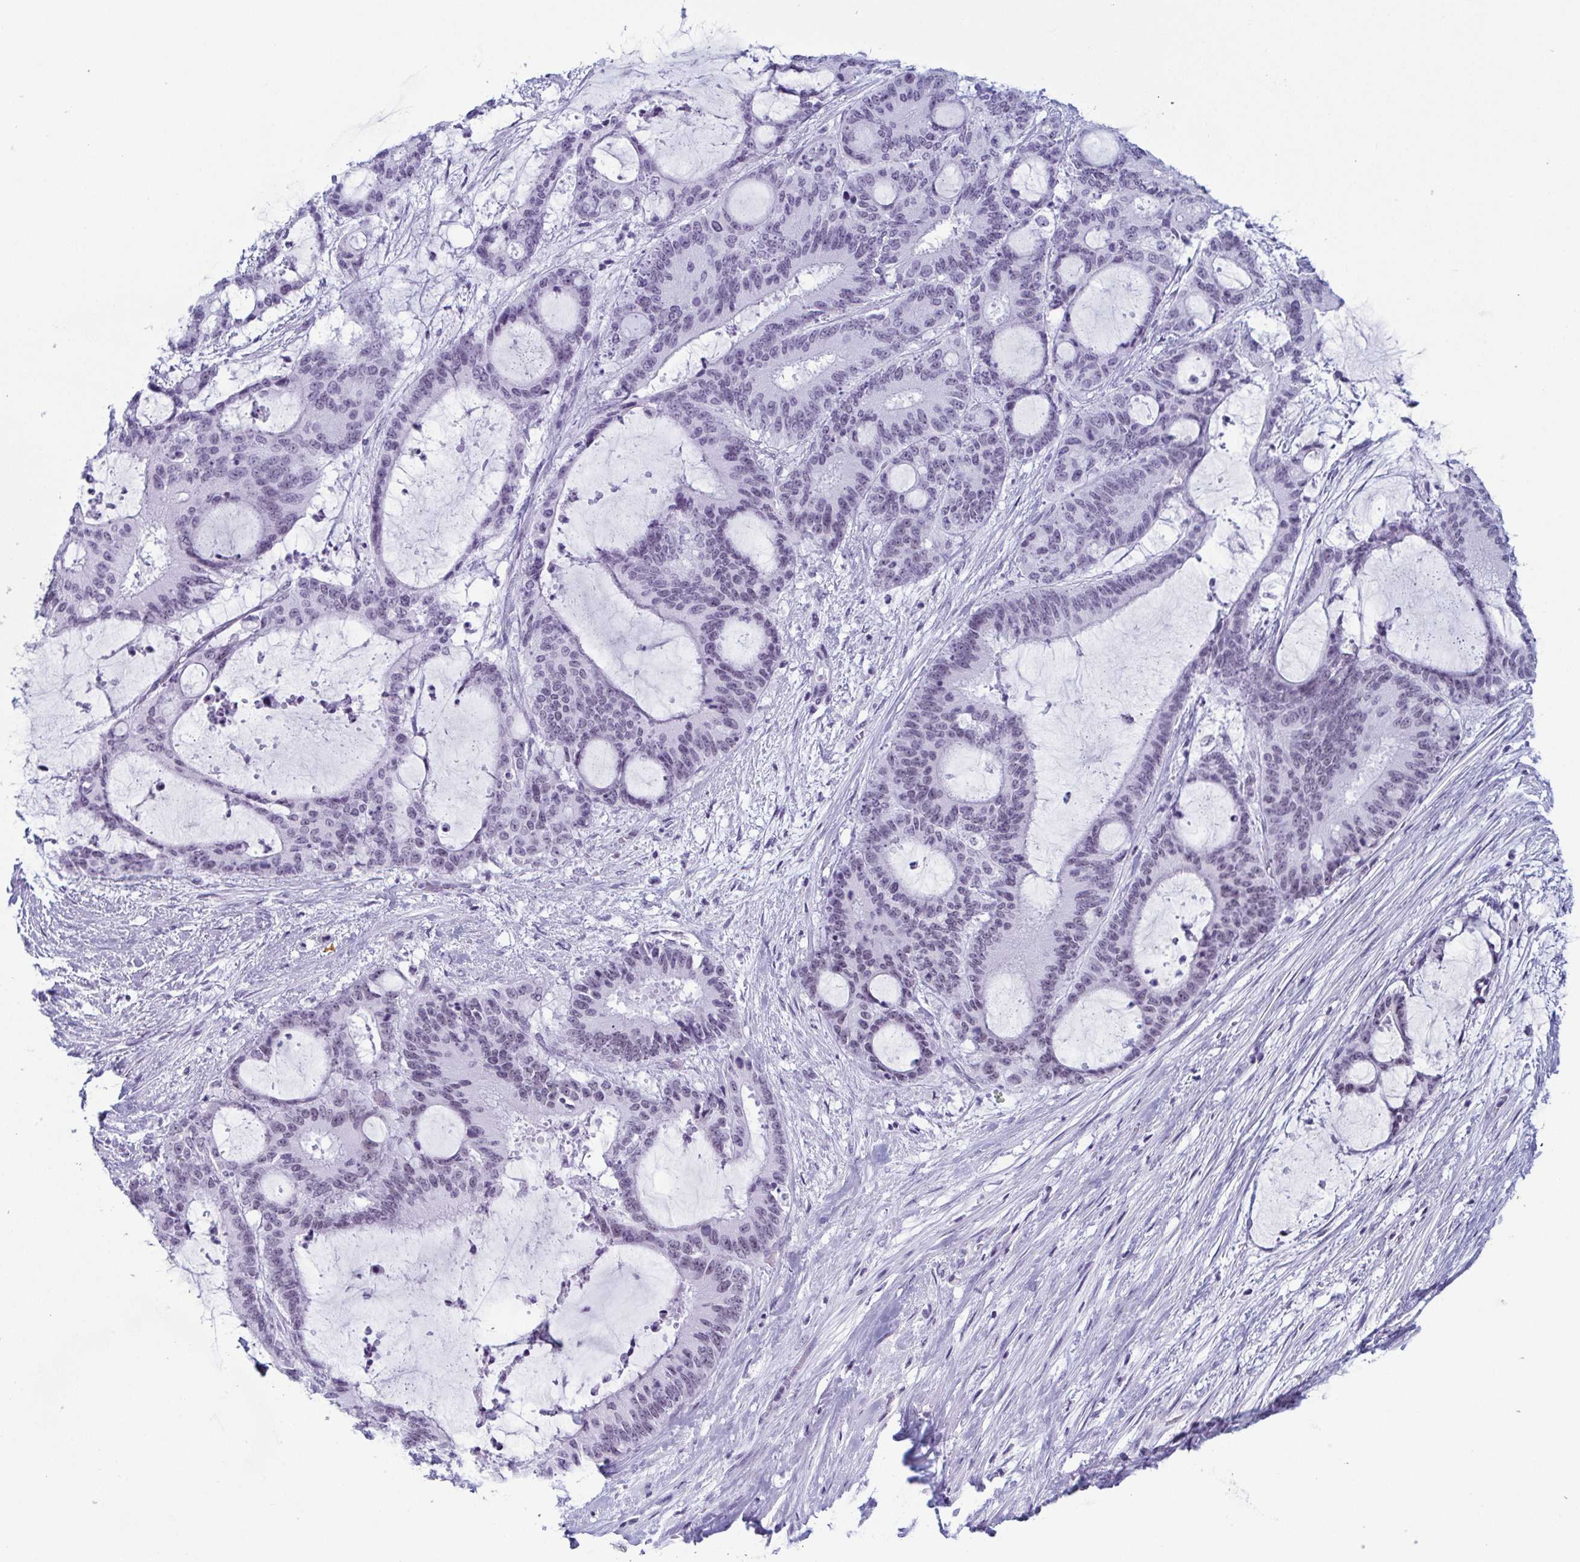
{"staining": {"intensity": "negative", "quantity": "none", "location": "none"}, "tissue": "liver cancer", "cell_type": "Tumor cells", "image_type": "cancer", "snomed": [{"axis": "morphology", "description": "Normal tissue, NOS"}, {"axis": "morphology", "description": "Cholangiocarcinoma"}, {"axis": "topography", "description": "Liver"}, {"axis": "topography", "description": "Peripheral nerve tissue"}], "caption": "Human cholangiocarcinoma (liver) stained for a protein using immunohistochemistry (IHC) shows no positivity in tumor cells.", "gene": "RBM7", "patient": {"sex": "female", "age": 73}}